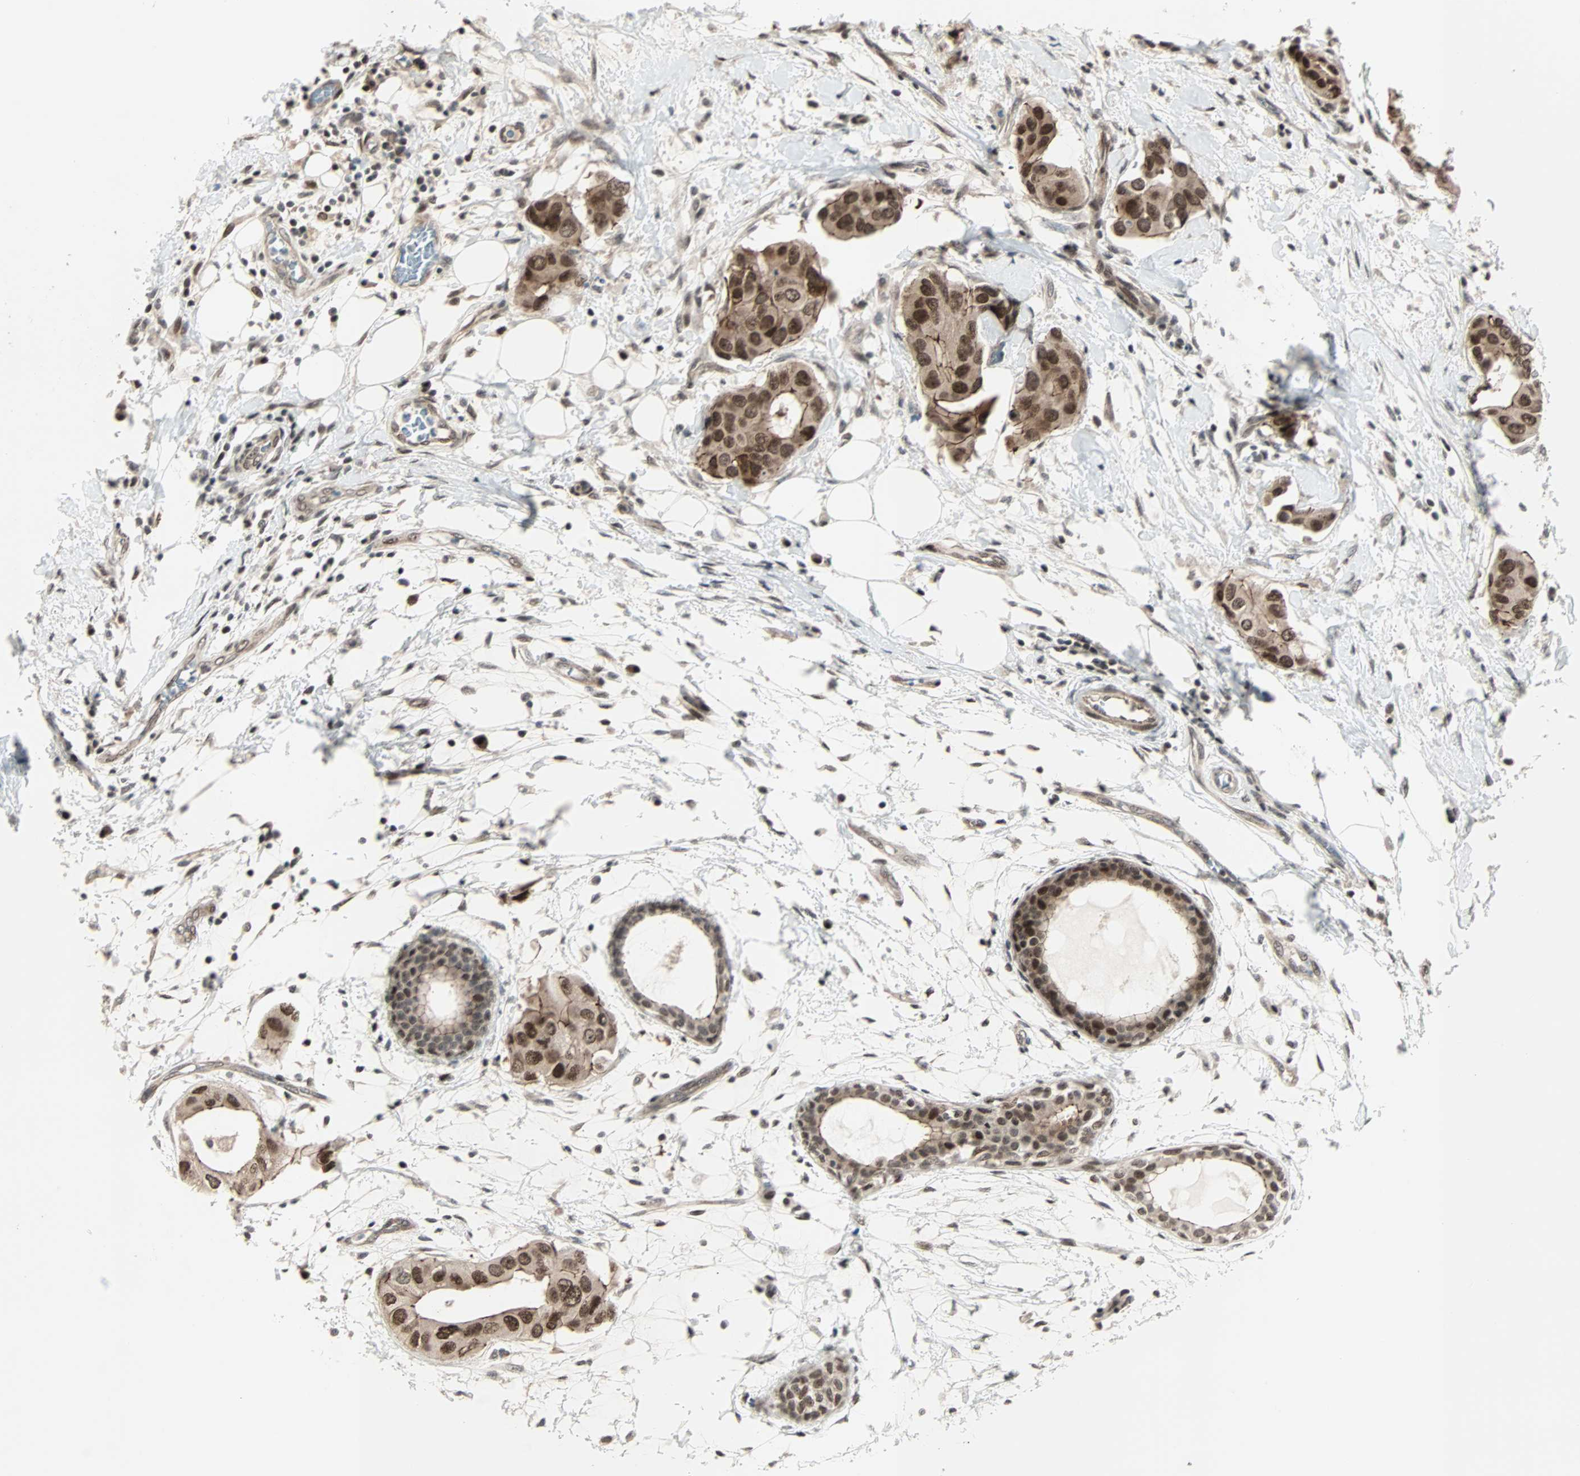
{"staining": {"intensity": "strong", "quantity": ">75%", "location": "cytoplasmic/membranous,nuclear"}, "tissue": "breast cancer", "cell_type": "Tumor cells", "image_type": "cancer", "snomed": [{"axis": "morphology", "description": "Duct carcinoma"}, {"axis": "topography", "description": "Breast"}], "caption": "Protein staining of infiltrating ductal carcinoma (breast) tissue reveals strong cytoplasmic/membranous and nuclear positivity in about >75% of tumor cells.", "gene": "CBX4", "patient": {"sex": "female", "age": 40}}